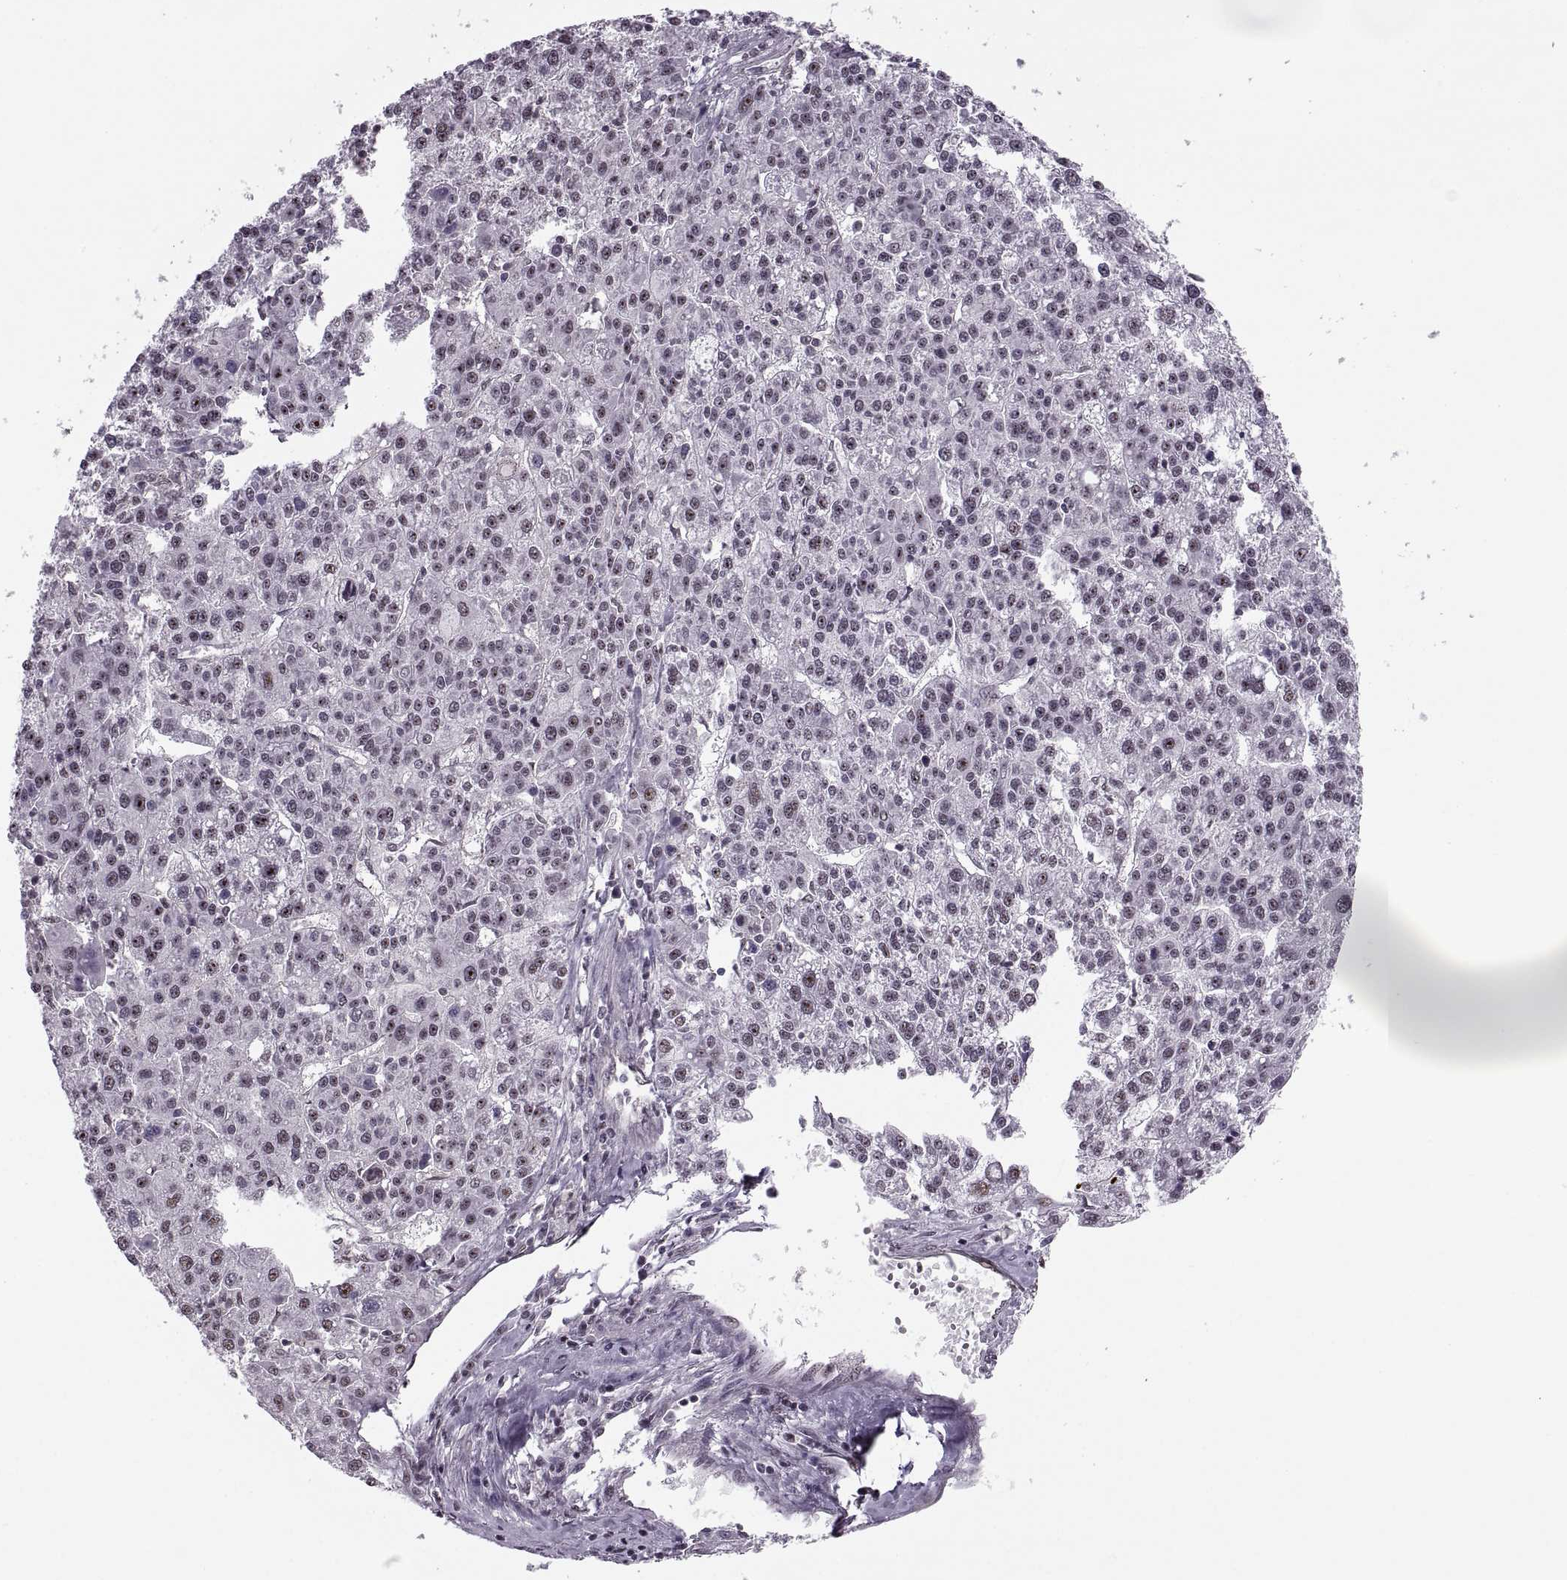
{"staining": {"intensity": "weak", "quantity": "<25%", "location": "nuclear"}, "tissue": "liver cancer", "cell_type": "Tumor cells", "image_type": "cancer", "snomed": [{"axis": "morphology", "description": "Carcinoma, Hepatocellular, NOS"}, {"axis": "topography", "description": "Liver"}], "caption": "Immunohistochemical staining of human hepatocellular carcinoma (liver) exhibits no significant positivity in tumor cells.", "gene": "LUZP2", "patient": {"sex": "female", "age": 58}}